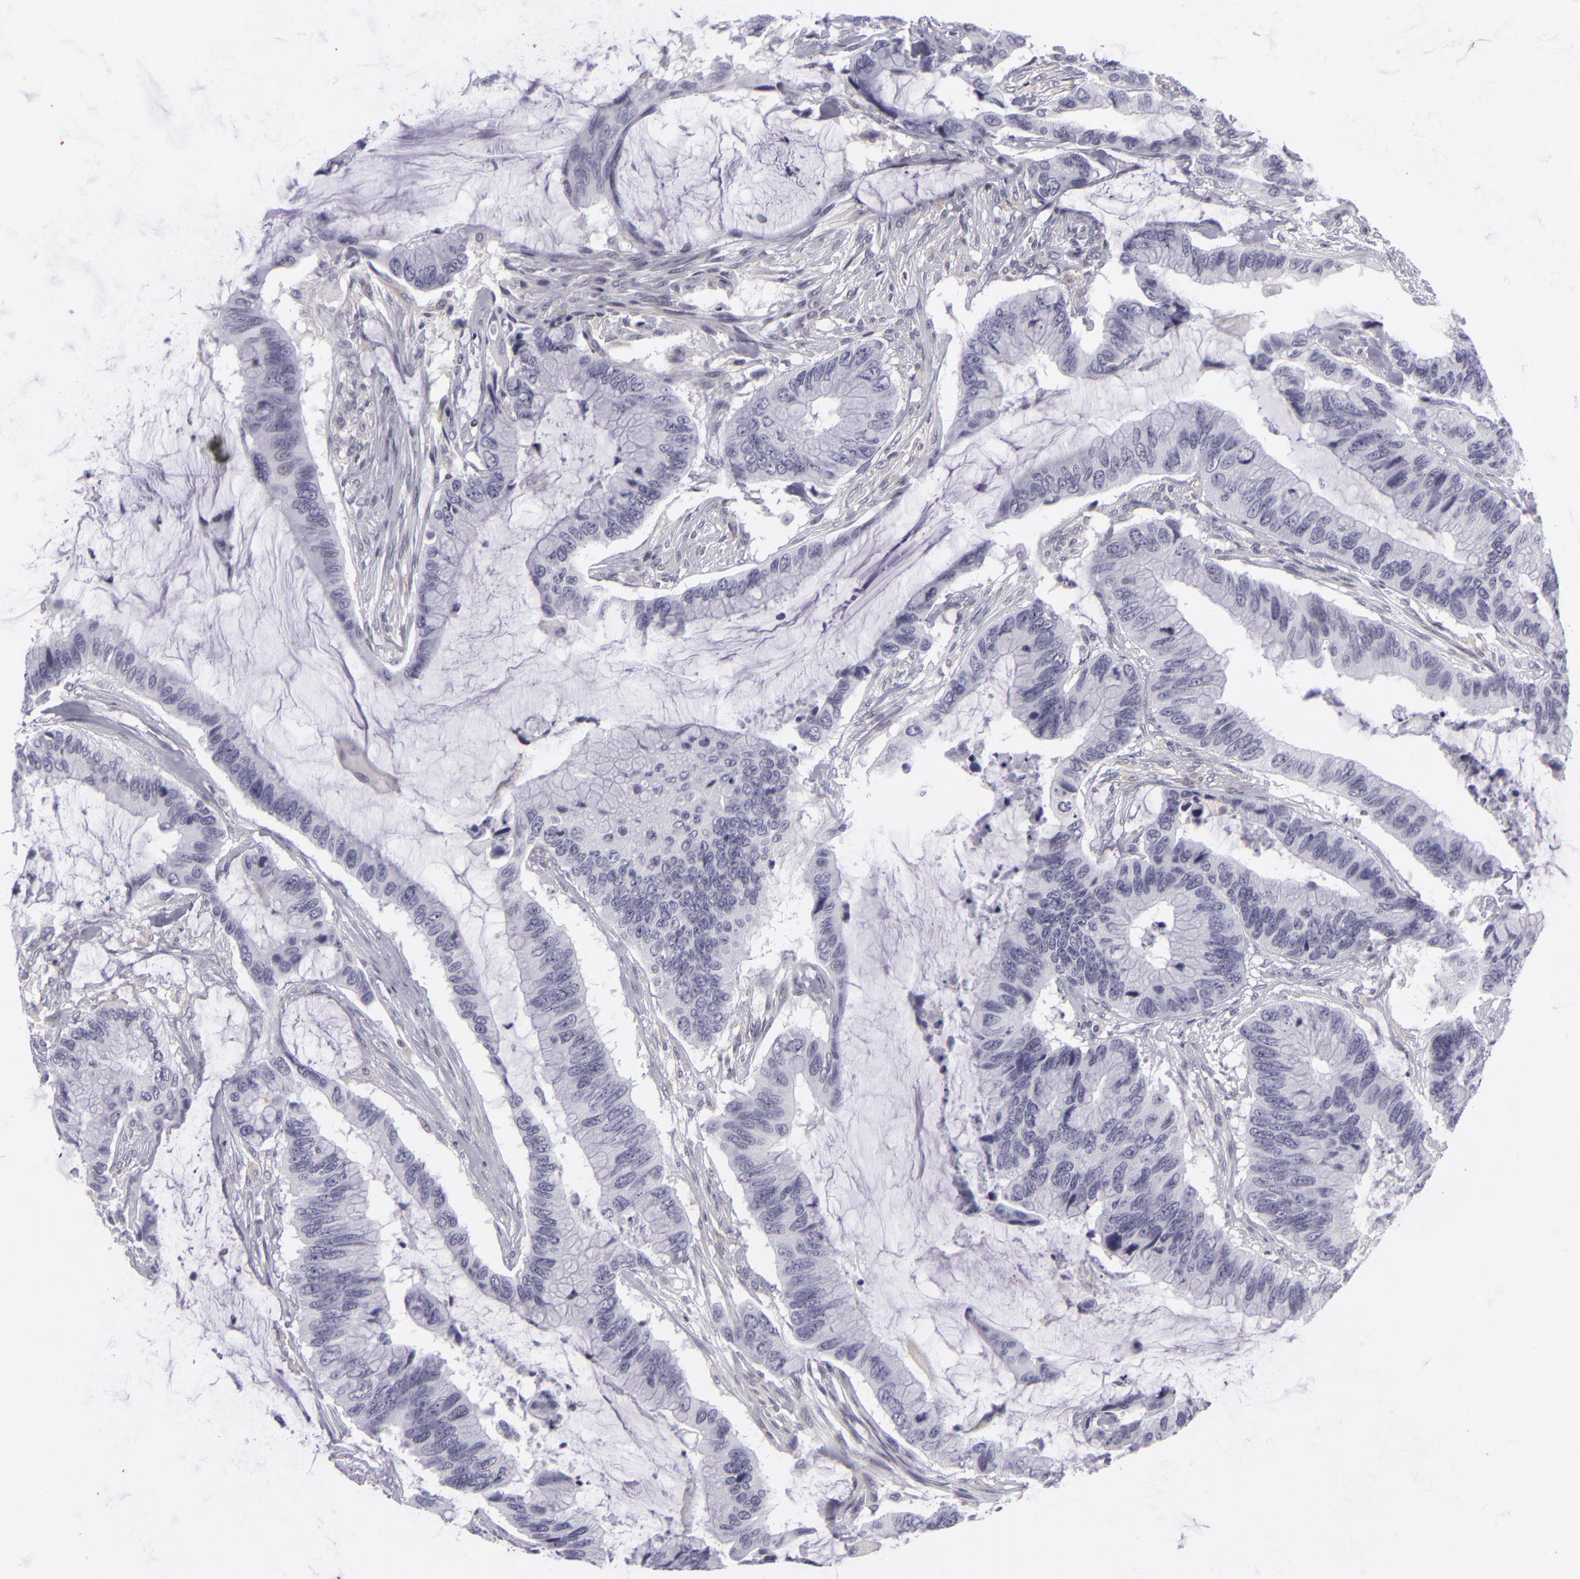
{"staining": {"intensity": "negative", "quantity": "none", "location": "none"}, "tissue": "colorectal cancer", "cell_type": "Tumor cells", "image_type": "cancer", "snomed": [{"axis": "morphology", "description": "Adenocarcinoma, NOS"}, {"axis": "topography", "description": "Rectum"}], "caption": "Tumor cells are negative for brown protein staining in colorectal cancer (adenocarcinoma). Brightfield microscopy of immunohistochemistry stained with DAB (brown) and hematoxylin (blue), captured at high magnification.", "gene": "KCNAB2", "patient": {"sex": "female", "age": 59}}